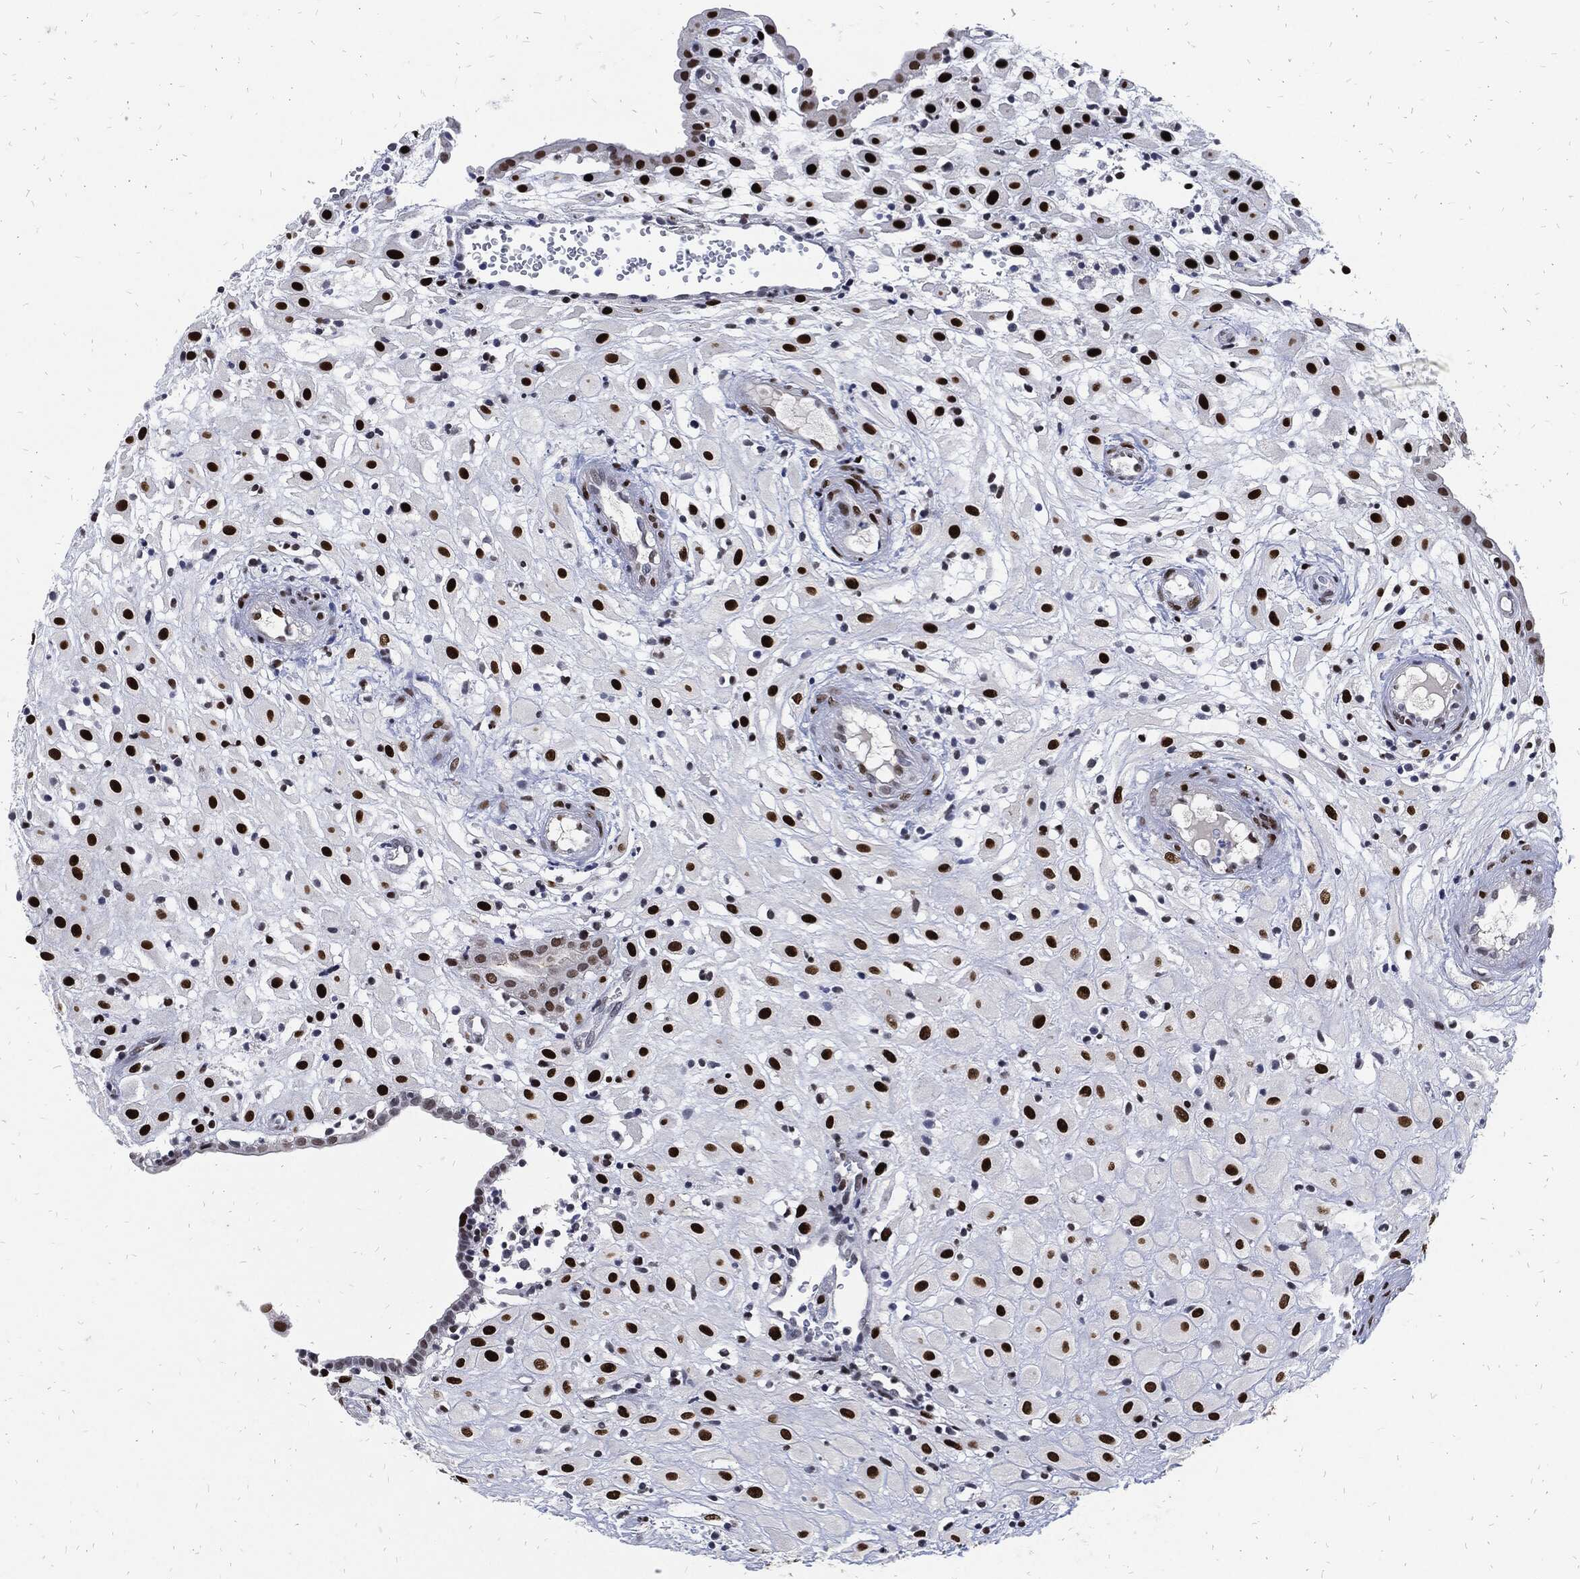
{"staining": {"intensity": "strong", "quantity": ">75%", "location": "nuclear"}, "tissue": "placenta", "cell_type": "Decidual cells", "image_type": "normal", "snomed": [{"axis": "morphology", "description": "Normal tissue, NOS"}, {"axis": "topography", "description": "Placenta"}], "caption": "Strong nuclear staining for a protein is appreciated in about >75% of decidual cells of benign placenta using immunohistochemistry.", "gene": "JUN", "patient": {"sex": "female", "age": 24}}